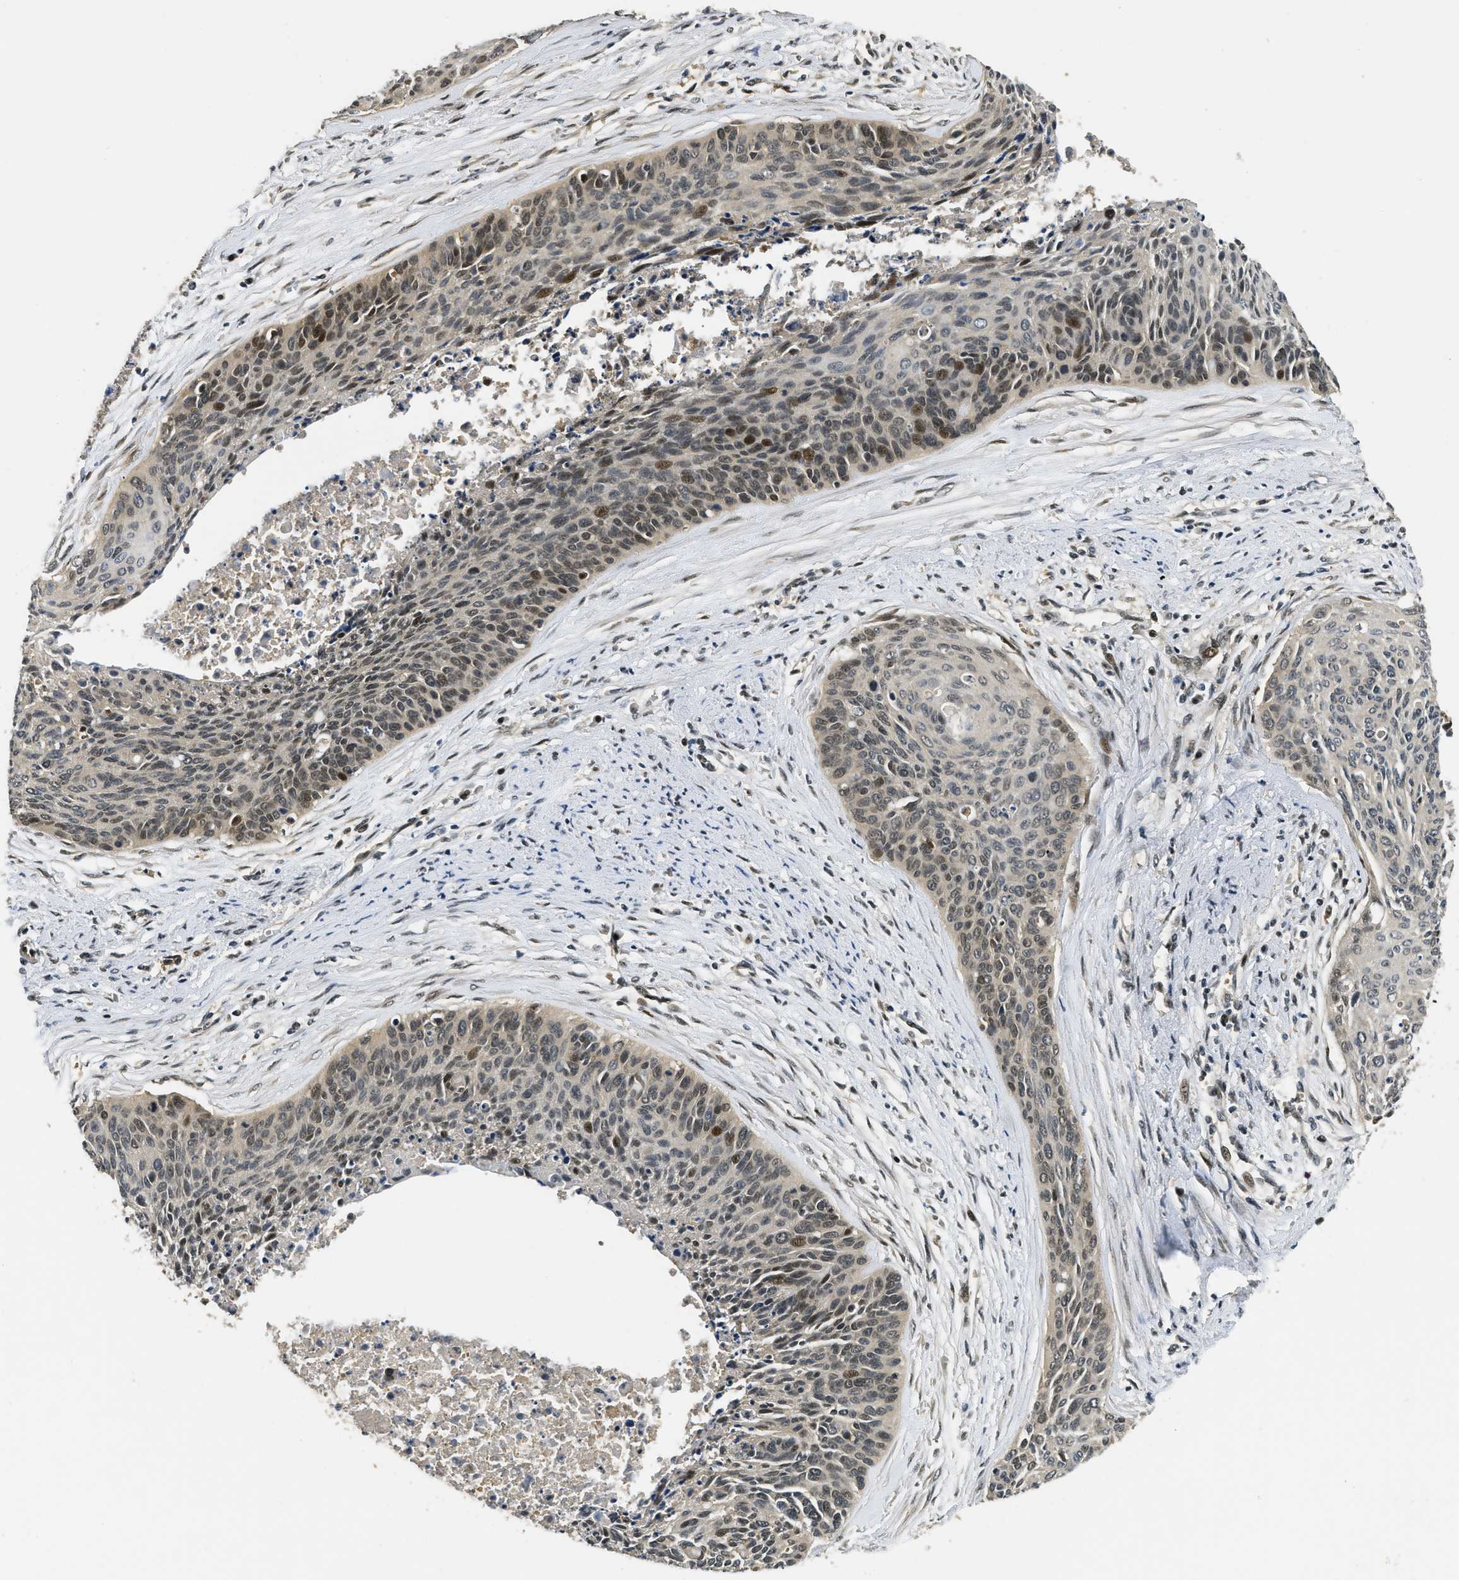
{"staining": {"intensity": "moderate", "quantity": ">75%", "location": "nuclear"}, "tissue": "cervical cancer", "cell_type": "Tumor cells", "image_type": "cancer", "snomed": [{"axis": "morphology", "description": "Squamous cell carcinoma, NOS"}, {"axis": "topography", "description": "Cervix"}], "caption": "Immunohistochemical staining of cervical cancer displays medium levels of moderate nuclear protein expression in about >75% of tumor cells.", "gene": "ADSL", "patient": {"sex": "female", "age": 55}}